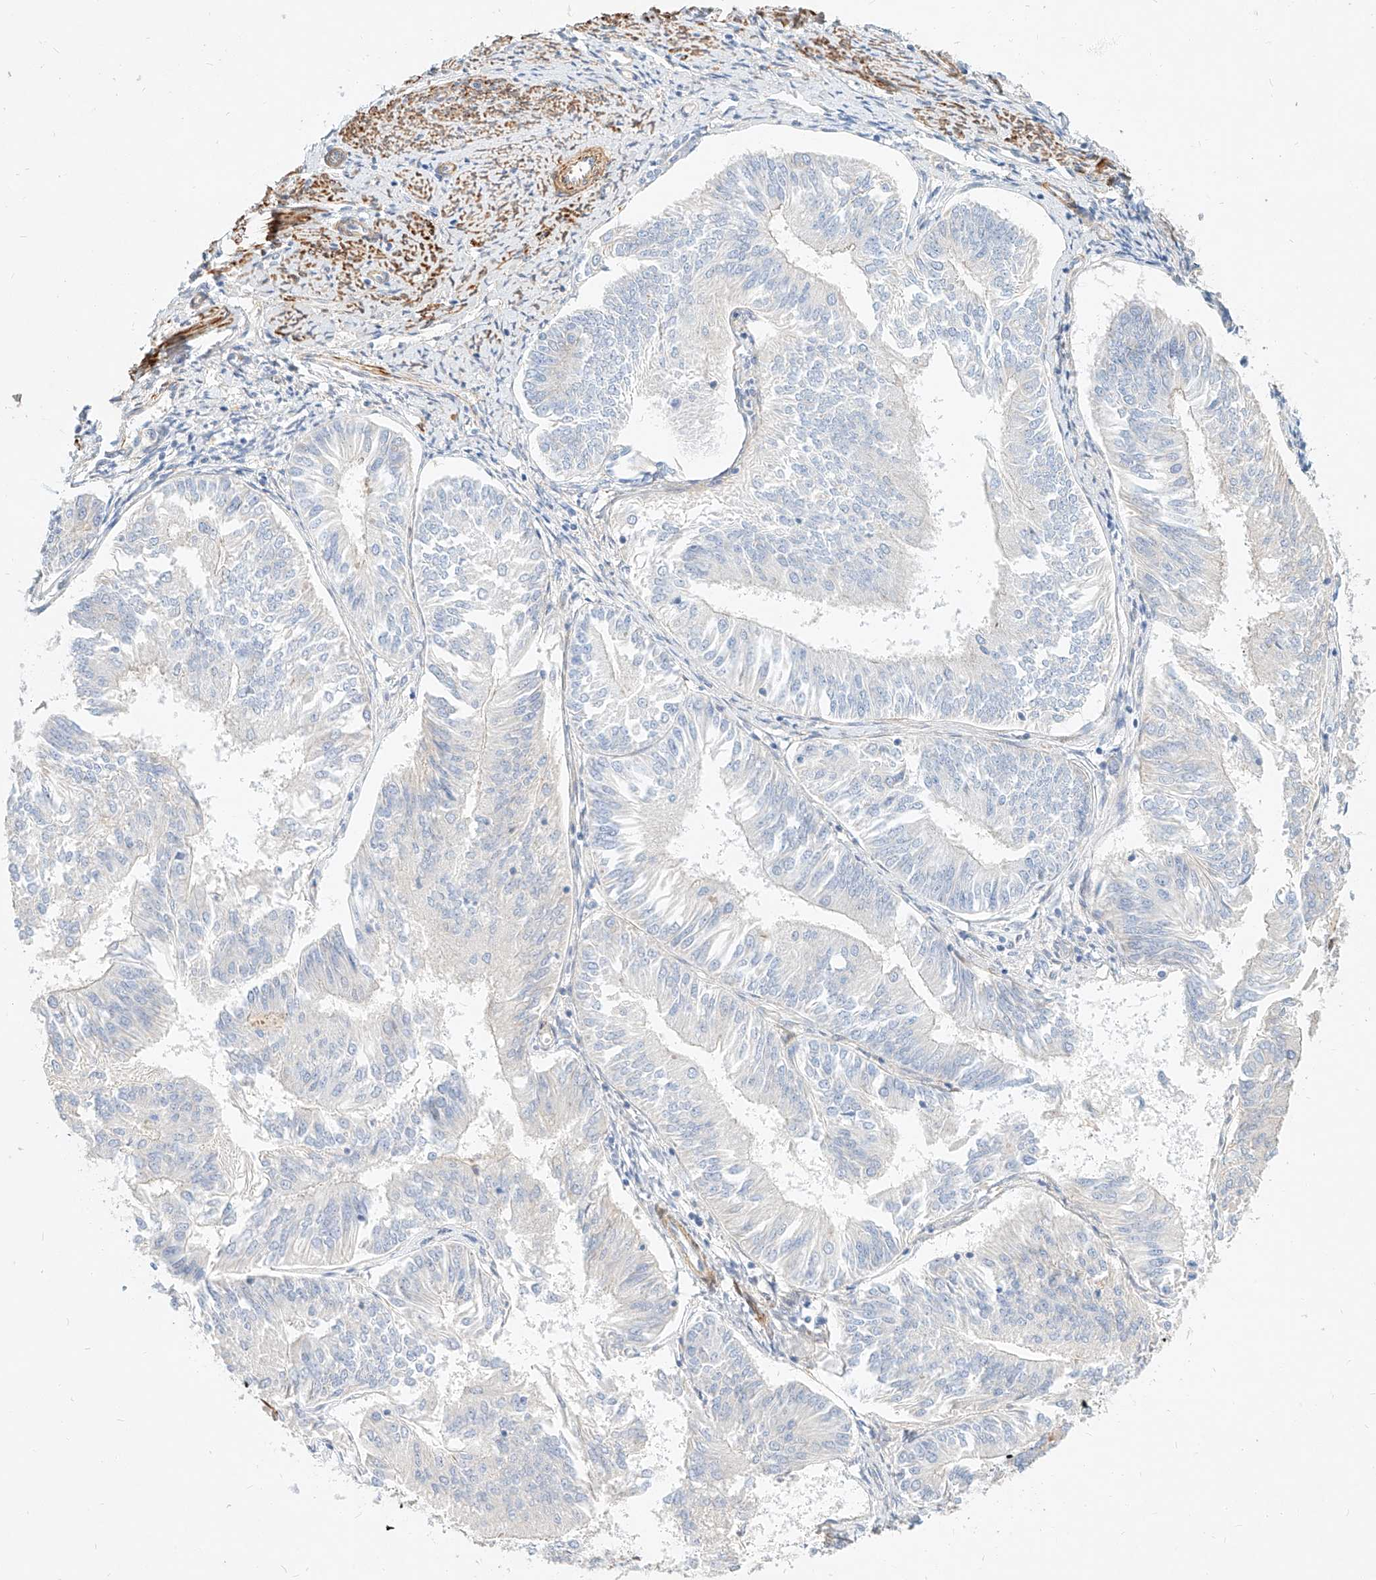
{"staining": {"intensity": "negative", "quantity": "none", "location": "none"}, "tissue": "endometrial cancer", "cell_type": "Tumor cells", "image_type": "cancer", "snomed": [{"axis": "morphology", "description": "Adenocarcinoma, NOS"}, {"axis": "topography", "description": "Endometrium"}], "caption": "Immunohistochemical staining of endometrial adenocarcinoma reveals no significant positivity in tumor cells.", "gene": "KCNH5", "patient": {"sex": "female", "age": 58}}